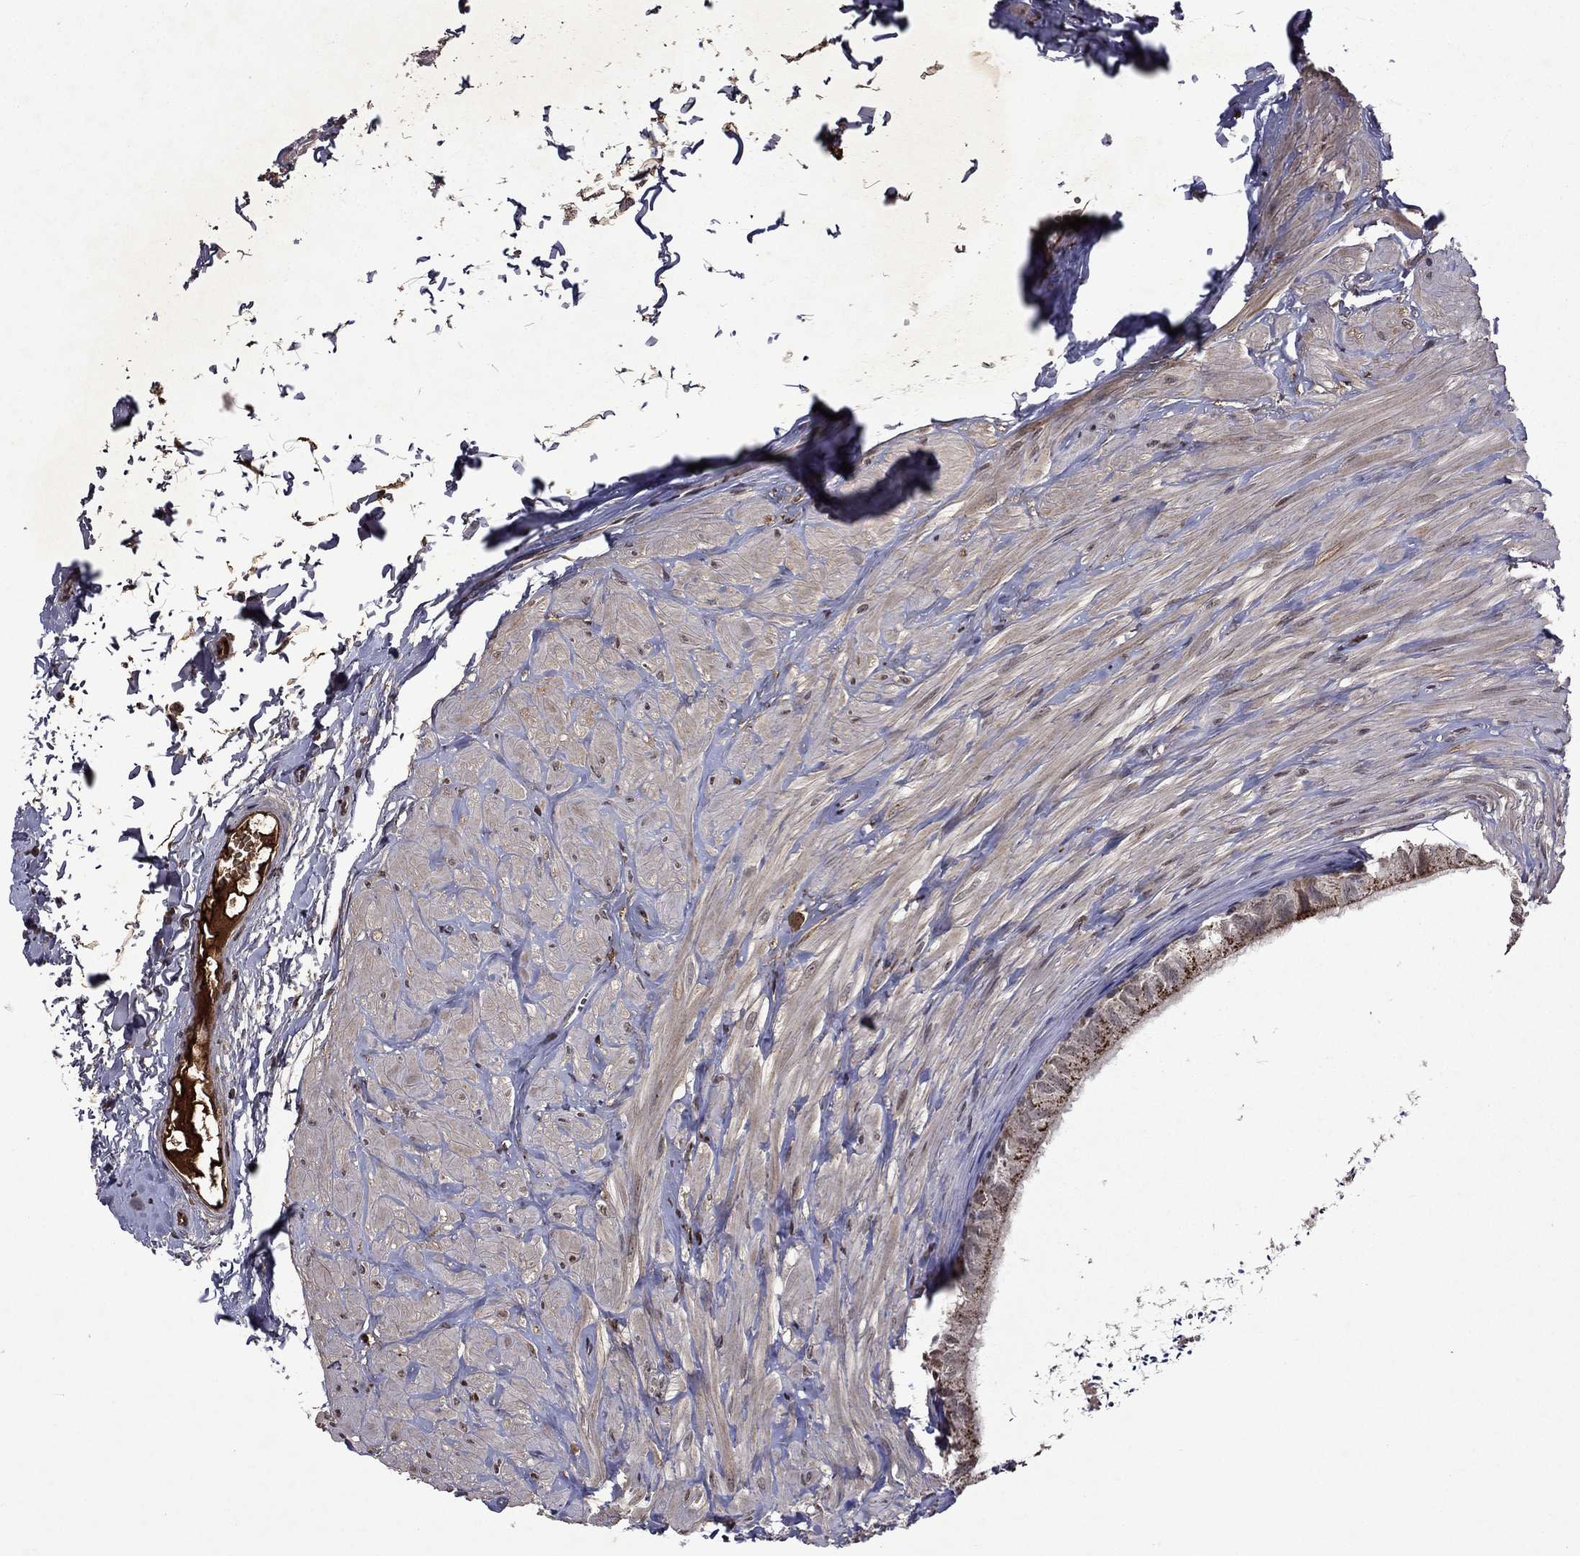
{"staining": {"intensity": "moderate", "quantity": "25%-75%", "location": "cytoplasmic/membranous"}, "tissue": "epididymis", "cell_type": "Glandular cells", "image_type": "normal", "snomed": [{"axis": "morphology", "description": "Normal tissue, NOS"}, {"axis": "topography", "description": "Epididymis"}], "caption": "The immunohistochemical stain highlights moderate cytoplasmic/membranous expression in glandular cells of unremarkable epididymis.", "gene": "NLGN1", "patient": {"sex": "male", "age": 32}}